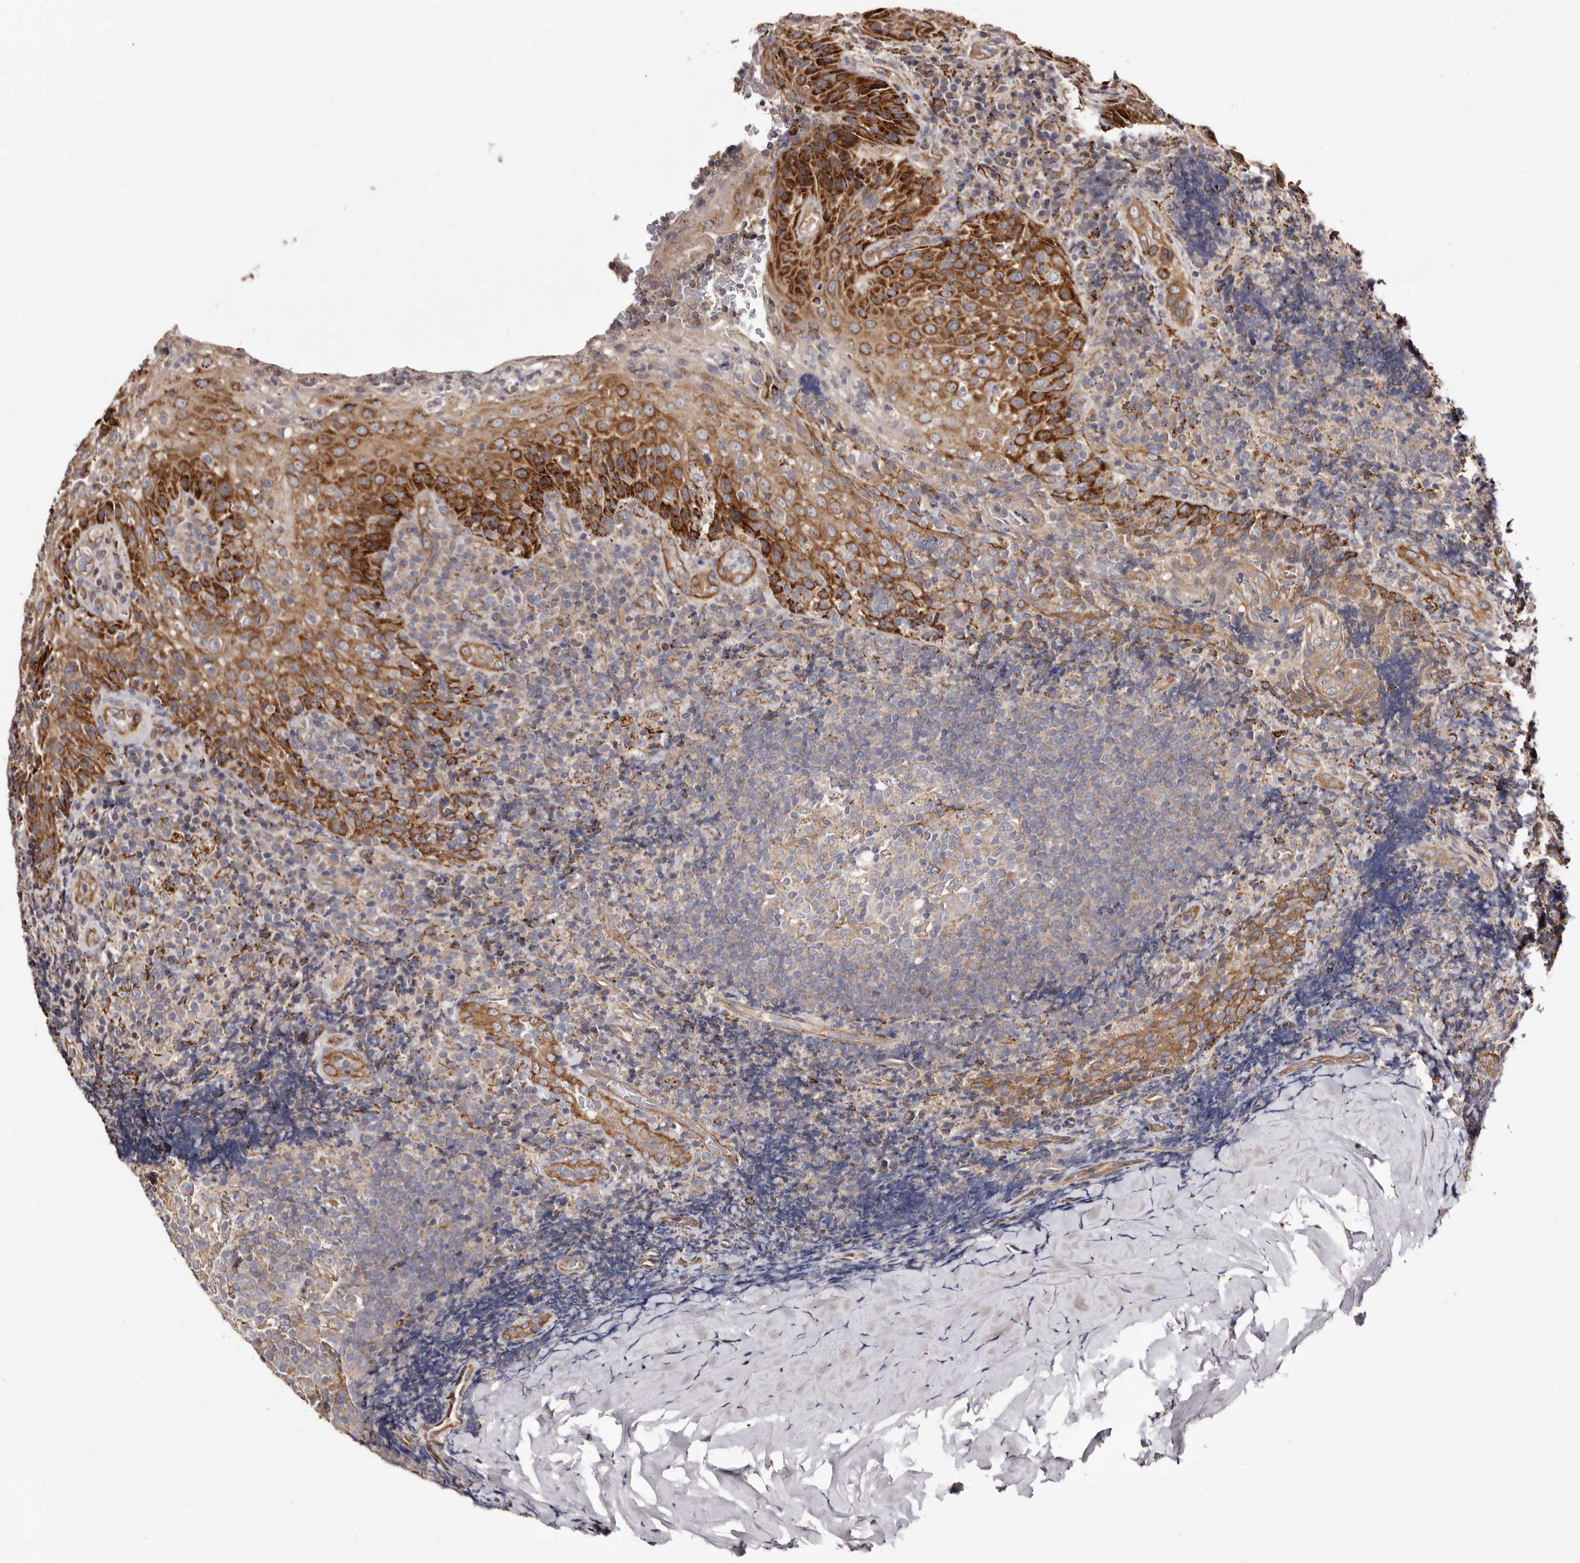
{"staining": {"intensity": "moderate", "quantity": "<25%", "location": "cytoplasmic/membranous"}, "tissue": "tonsil", "cell_type": "Germinal center cells", "image_type": "normal", "snomed": [{"axis": "morphology", "description": "Normal tissue, NOS"}, {"axis": "topography", "description": "Tonsil"}], "caption": "Moderate cytoplasmic/membranous protein staining is present in about <25% of germinal center cells in tonsil.", "gene": "LUZP1", "patient": {"sex": "male", "age": 37}}